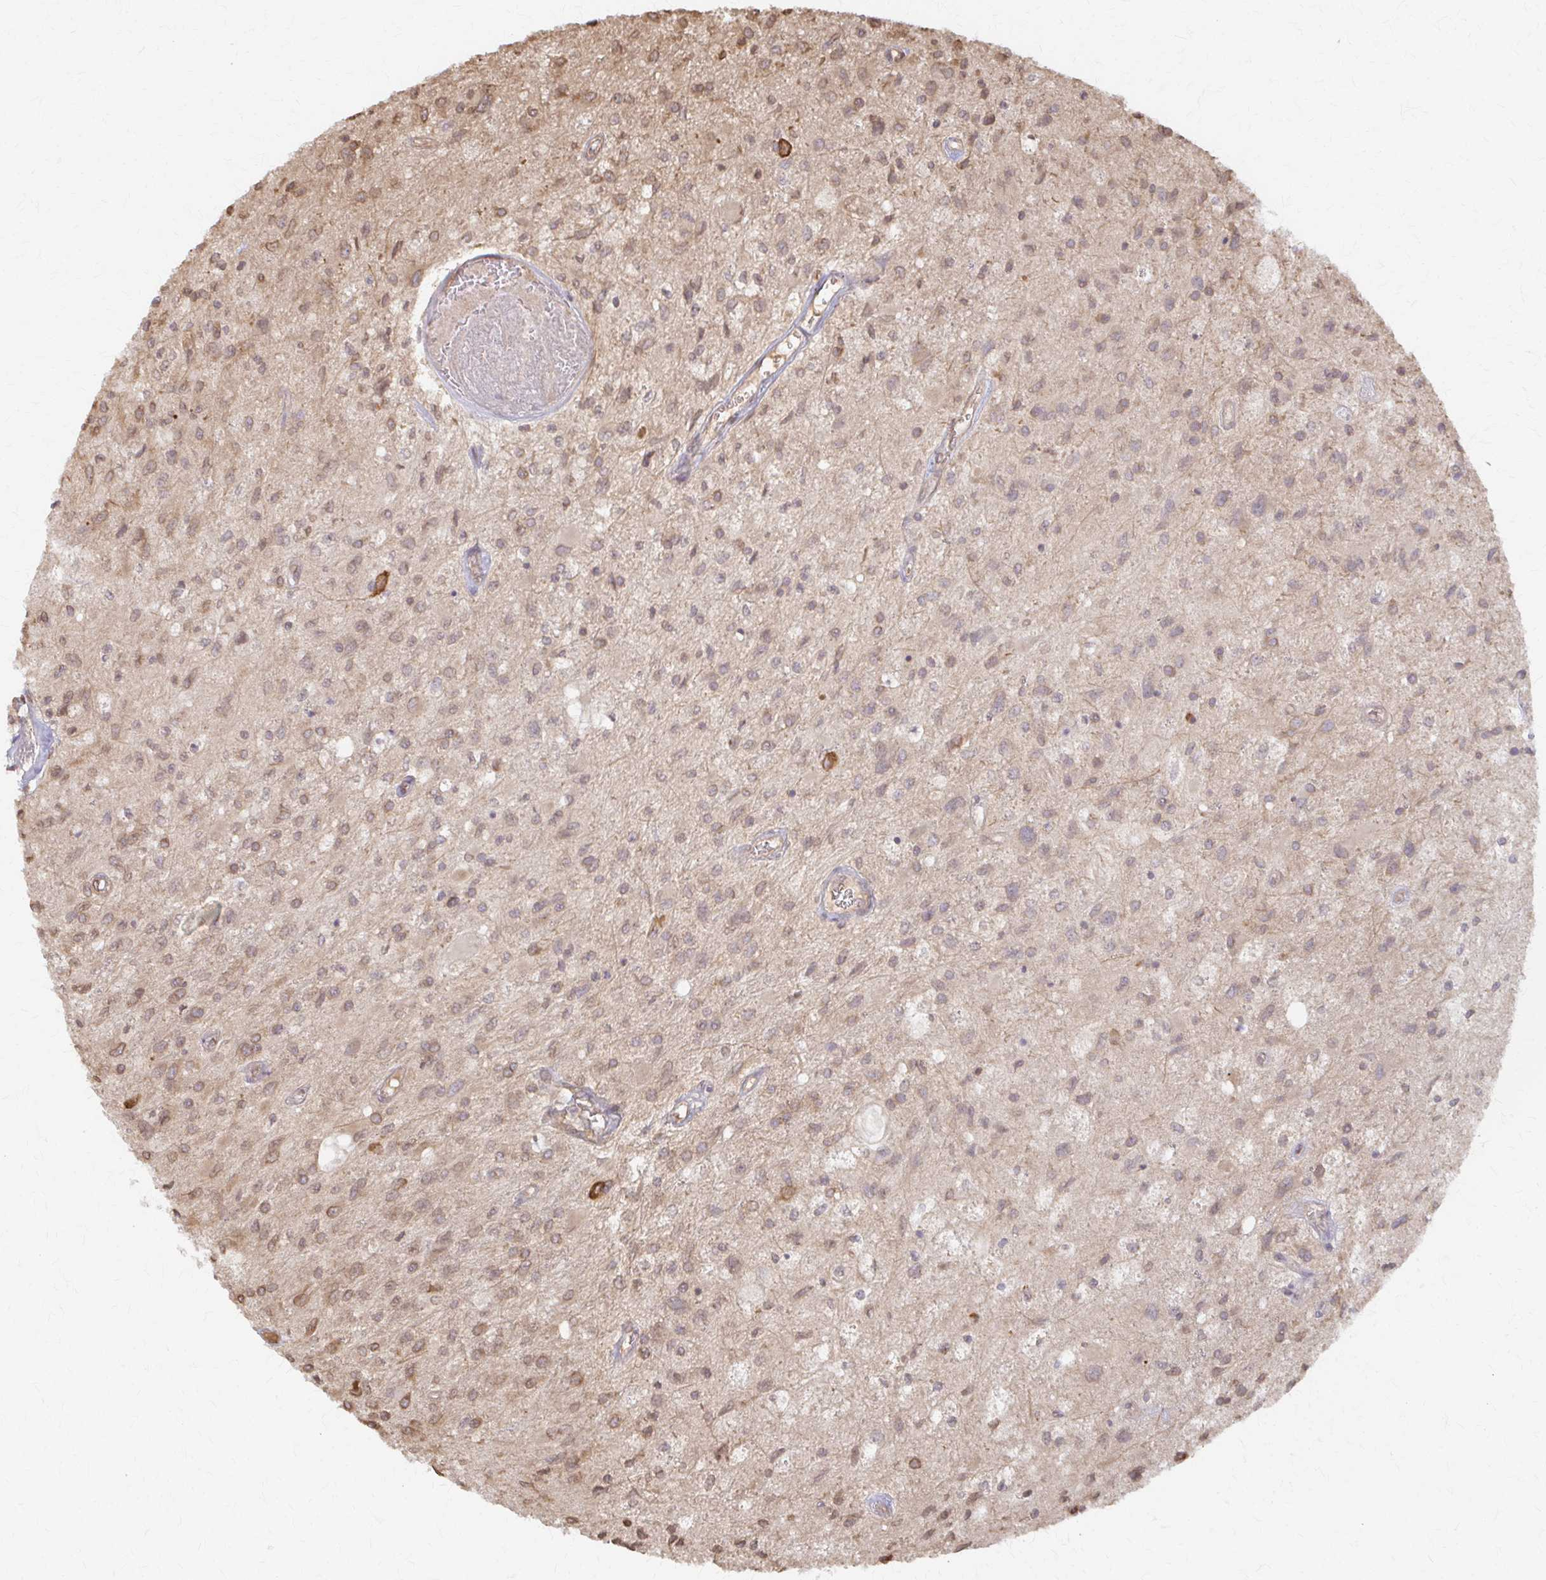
{"staining": {"intensity": "moderate", "quantity": "25%-75%", "location": "cytoplasmic/membranous"}, "tissue": "glioma", "cell_type": "Tumor cells", "image_type": "cancer", "snomed": [{"axis": "morphology", "description": "Glioma, malignant, High grade"}, {"axis": "topography", "description": "Brain"}], "caption": "The histopathology image demonstrates immunohistochemical staining of high-grade glioma (malignant). There is moderate cytoplasmic/membranous expression is appreciated in about 25%-75% of tumor cells.", "gene": "ARHGAP35", "patient": {"sex": "female", "age": 70}}